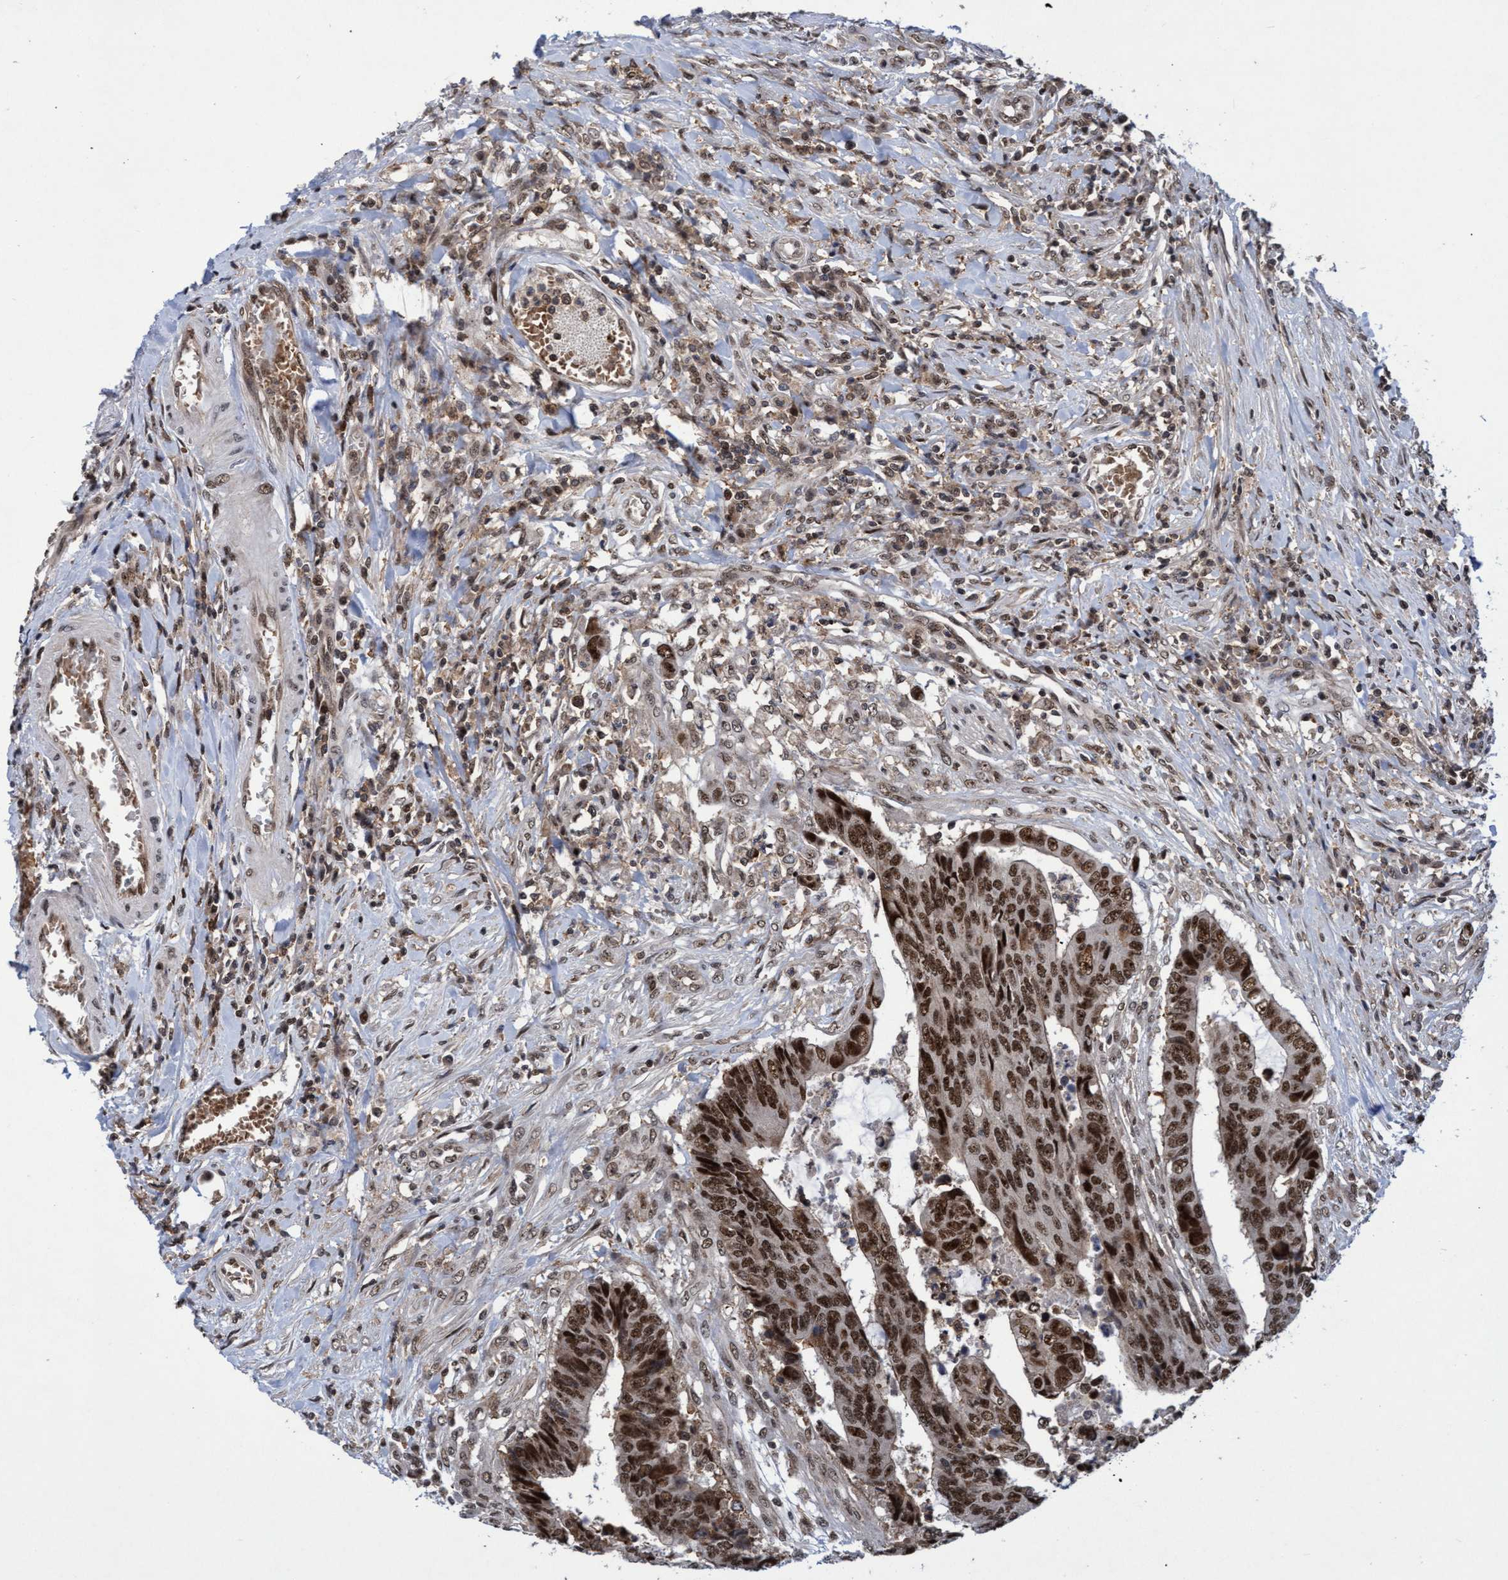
{"staining": {"intensity": "strong", "quantity": ">75%", "location": "nuclear"}, "tissue": "colorectal cancer", "cell_type": "Tumor cells", "image_type": "cancer", "snomed": [{"axis": "morphology", "description": "Adenocarcinoma, NOS"}, {"axis": "topography", "description": "Rectum"}], "caption": "Strong nuclear staining for a protein is seen in approximately >75% of tumor cells of colorectal cancer using IHC.", "gene": "GTF2F1", "patient": {"sex": "male", "age": 84}}